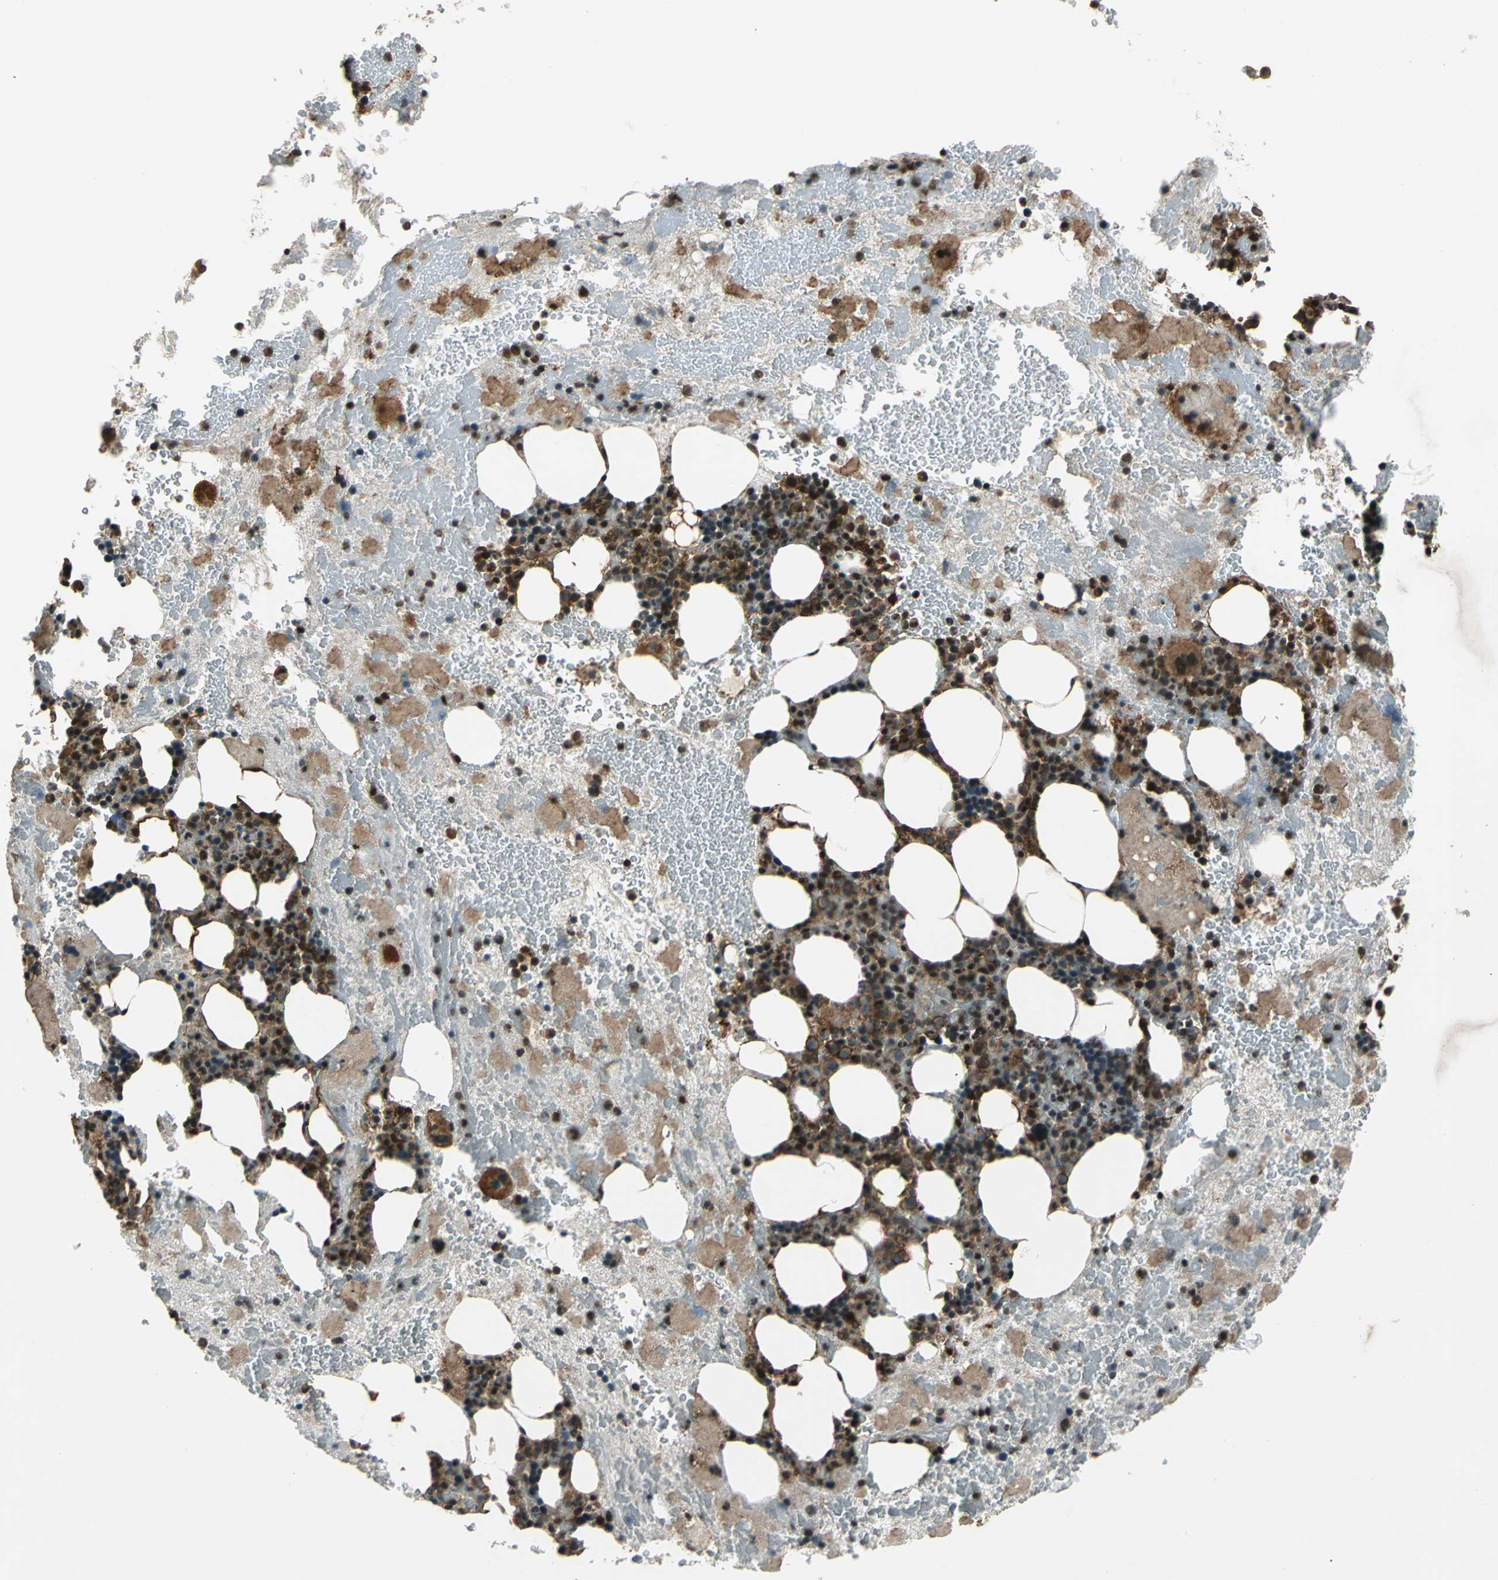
{"staining": {"intensity": "strong", "quantity": ">75%", "location": "cytoplasmic/membranous,nuclear"}, "tissue": "bone marrow", "cell_type": "Hematopoietic cells", "image_type": "normal", "snomed": [{"axis": "morphology", "description": "Normal tissue, NOS"}, {"axis": "topography", "description": "Bone marrow"}], "caption": "High-power microscopy captured an immunohistochemistry (IHC) image of benign bone marrow, revealing strong cytoplasmic/membranous,nuclear positivity in approximately >75% of hematopoietic cells.", "gene": "NR2C2", "patient": {"sex": "male", "age": 76}}